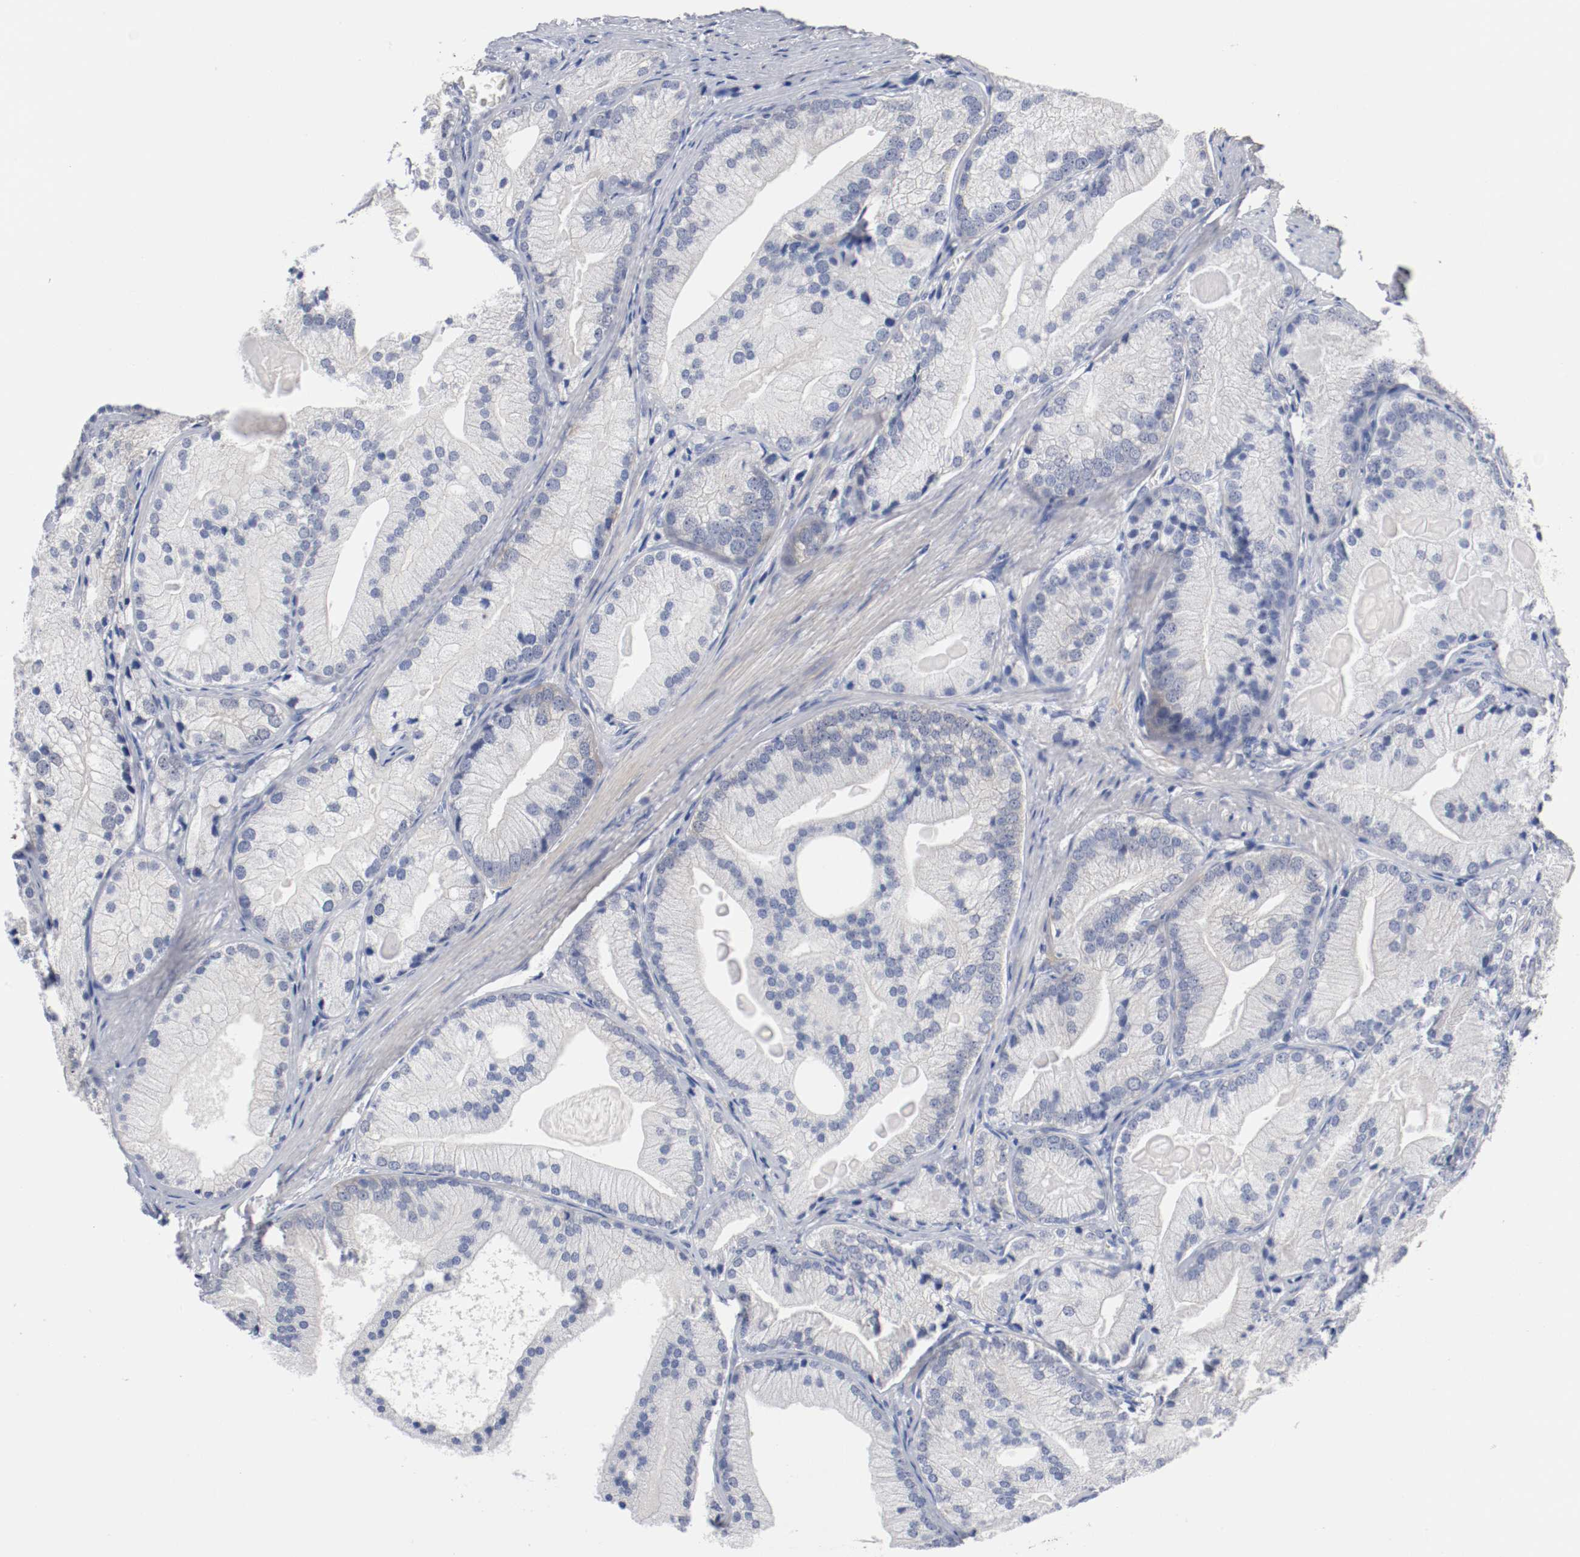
{"staining": {"intensity": "negative", "quantity": "none", "location": "none"}, "tissue": "prostate cancer", "cell_type": "Tumor cells", "image_type": "cancer", "snomed": [{"axis": "morphology", "description": "Adenocarcinoma, Low grade"}, {"axis": "topography", "description": "Prostate"}], "caption": "High power microscopy photomicrograph of an immunohistochemistry image of low-grade adenocarcinoma (prostate), revealing no significant staining in tumor cells.", "gene": "TNC", "patient": {"sex": "male", "age": 69}}